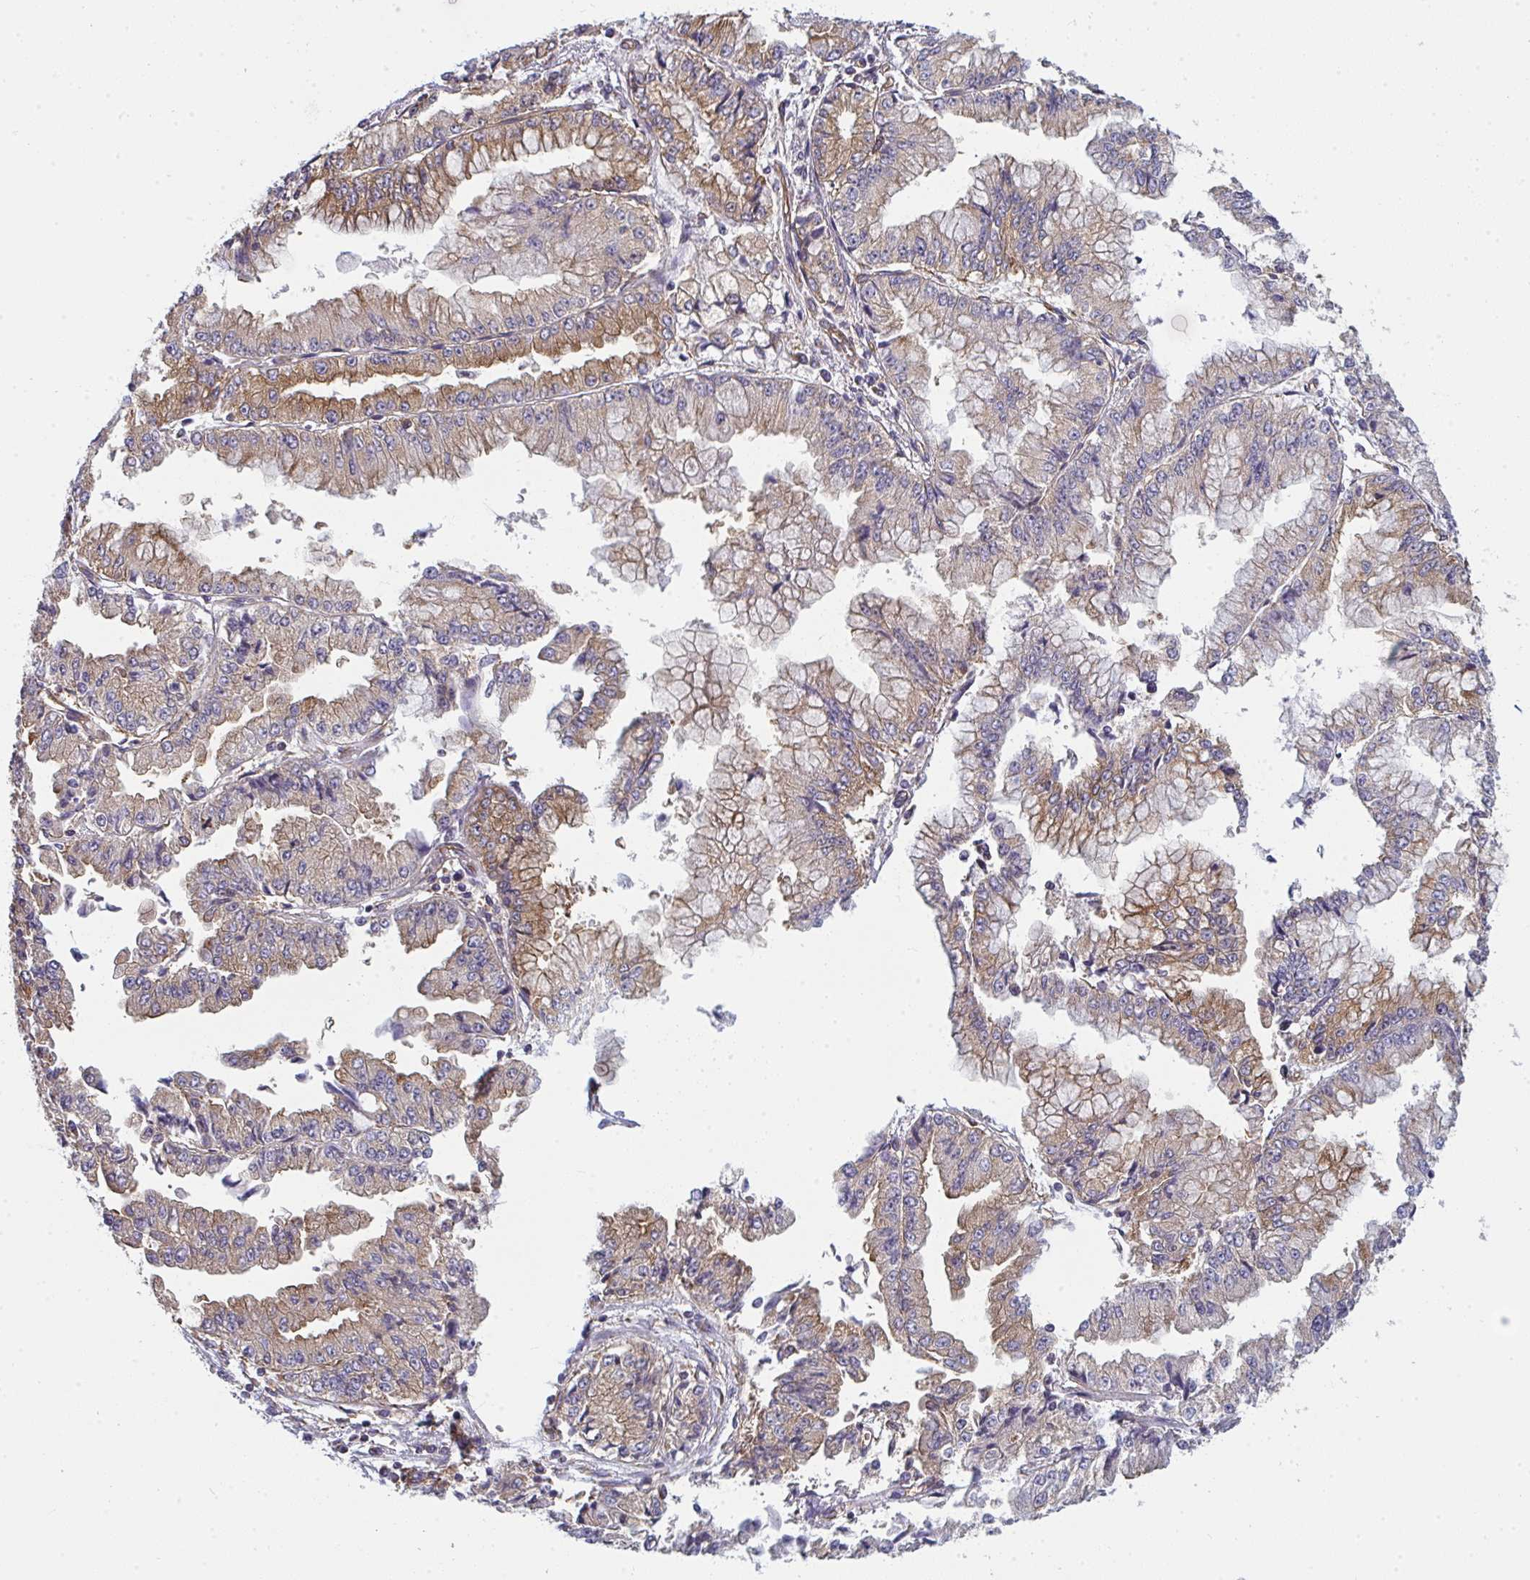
{"staining": {"intensity": "weak", "quantity": "25%-75%", "location": "cytoplasmic/membranous"}, "tissue": "stomach cancer", "cell_type": "Tumor cells", "image_type": "cancer", "snomed": [{"axis": "morphology", "description": "Adenocarcinoma, NOS"}, {"axis": "topography", "description": "Stomach, upper"}], "caption": "Stomach cancer (adenocarcinoma) stained for a protein (brown) exhibits weak cytoplasmic/membranous positive staining in approximately 25%-75% of tumor cells.", "gene": "DYNC1I2", "patient": {"sex": "female", "age": 74}}